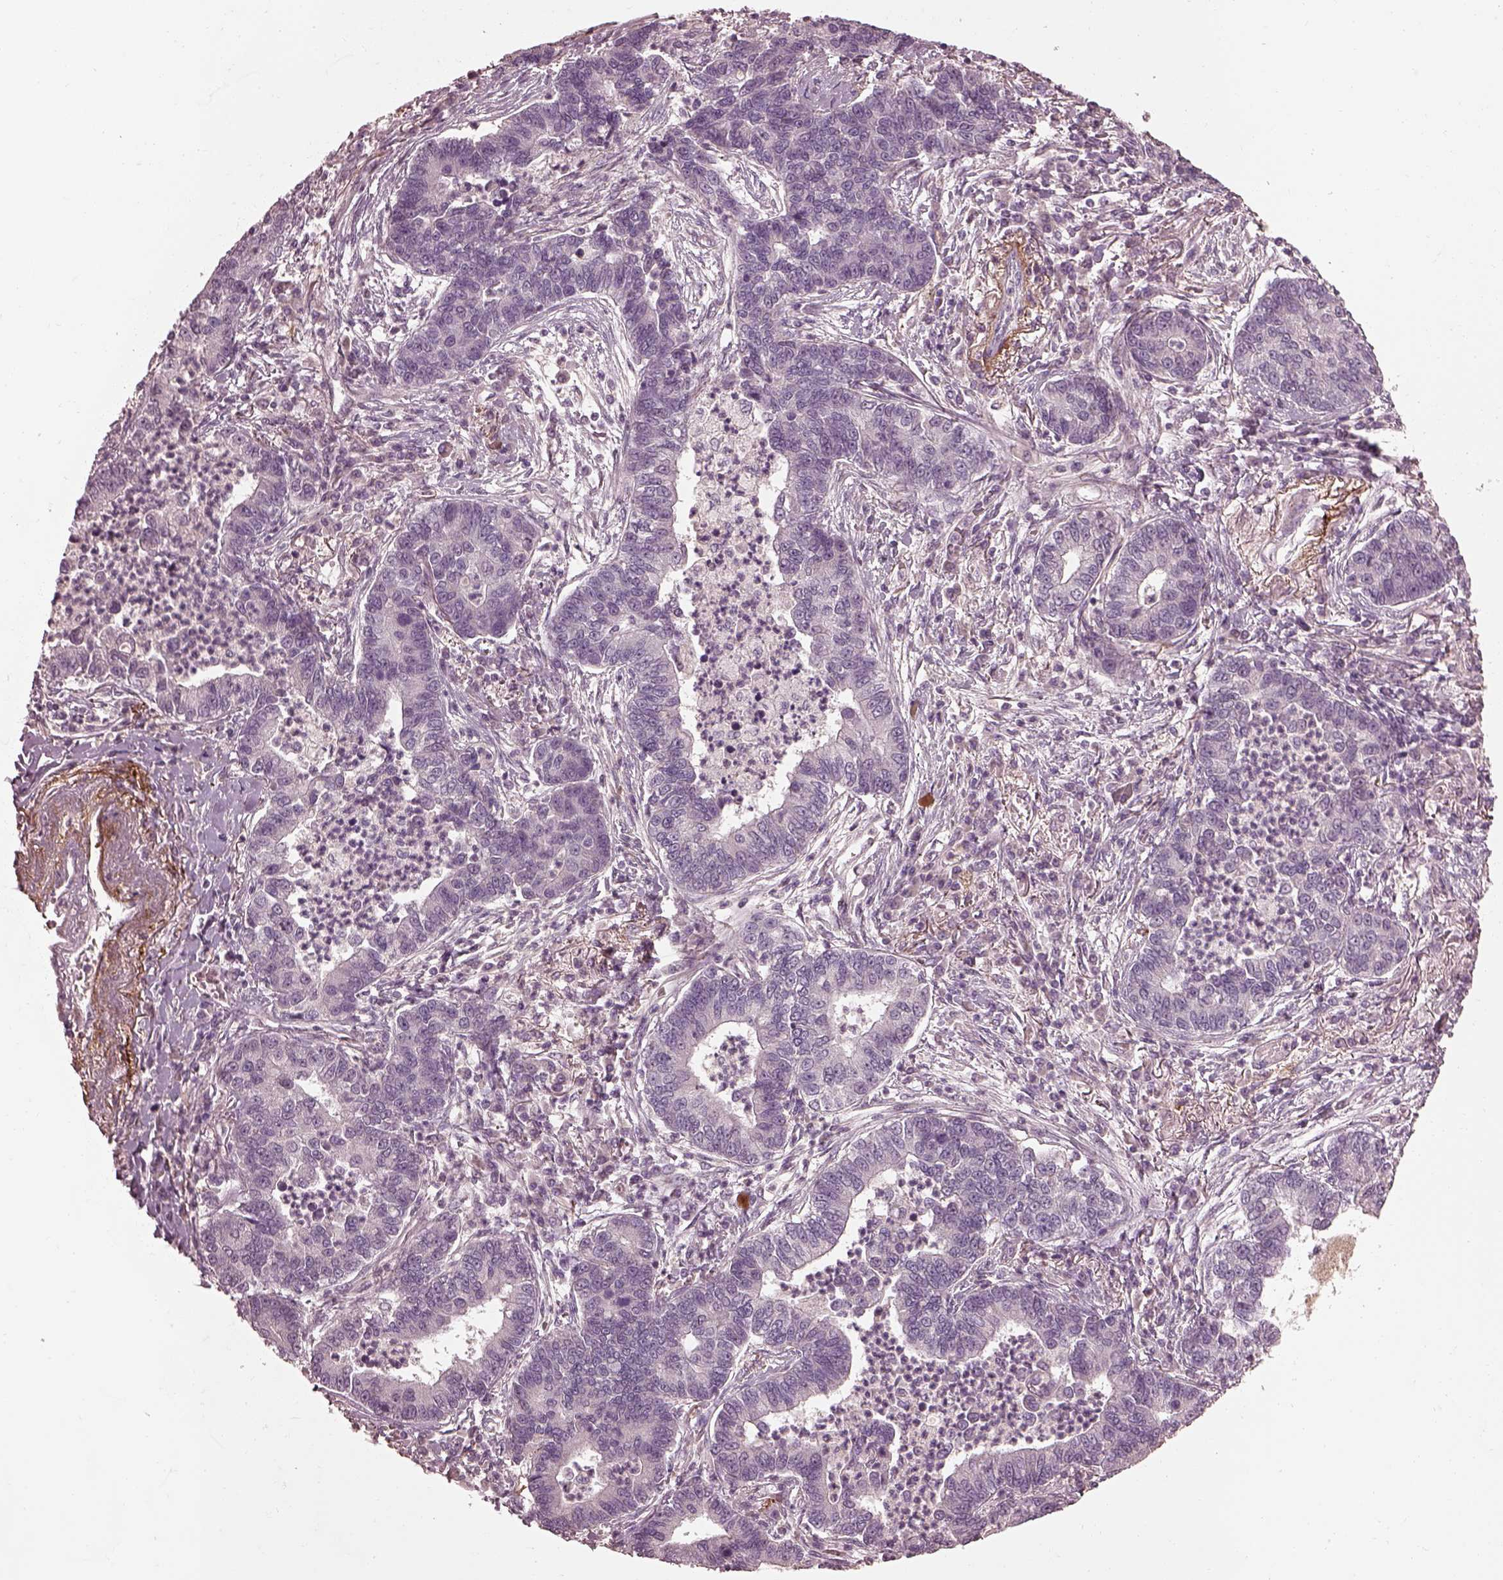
{"staining": {"intensity": "negative", "quantity": "none", "location": "none"}, "tissue": "lung cancer", "cell_type": "Tumor cells", "image_type": "cancer", "snomed": [{"axis": "morphology", "description": "Adenocarcinoma, NOS"}, {"axis": "topography", "description": "Lung"}], "caption": "An immunohistochemistry photomicrograph of lung cancer is shown. There is no staining in tumor cells of lung cancer. The staining was performed using DAB (3,3'-diaminobenzidine) to visualize the protein expression in brown, while the nuclei were stained in blue with hematoxylin (Magnification: 20x).", "gene": "EFEMP1", "patient": {"sex": "female", "age": 57}}